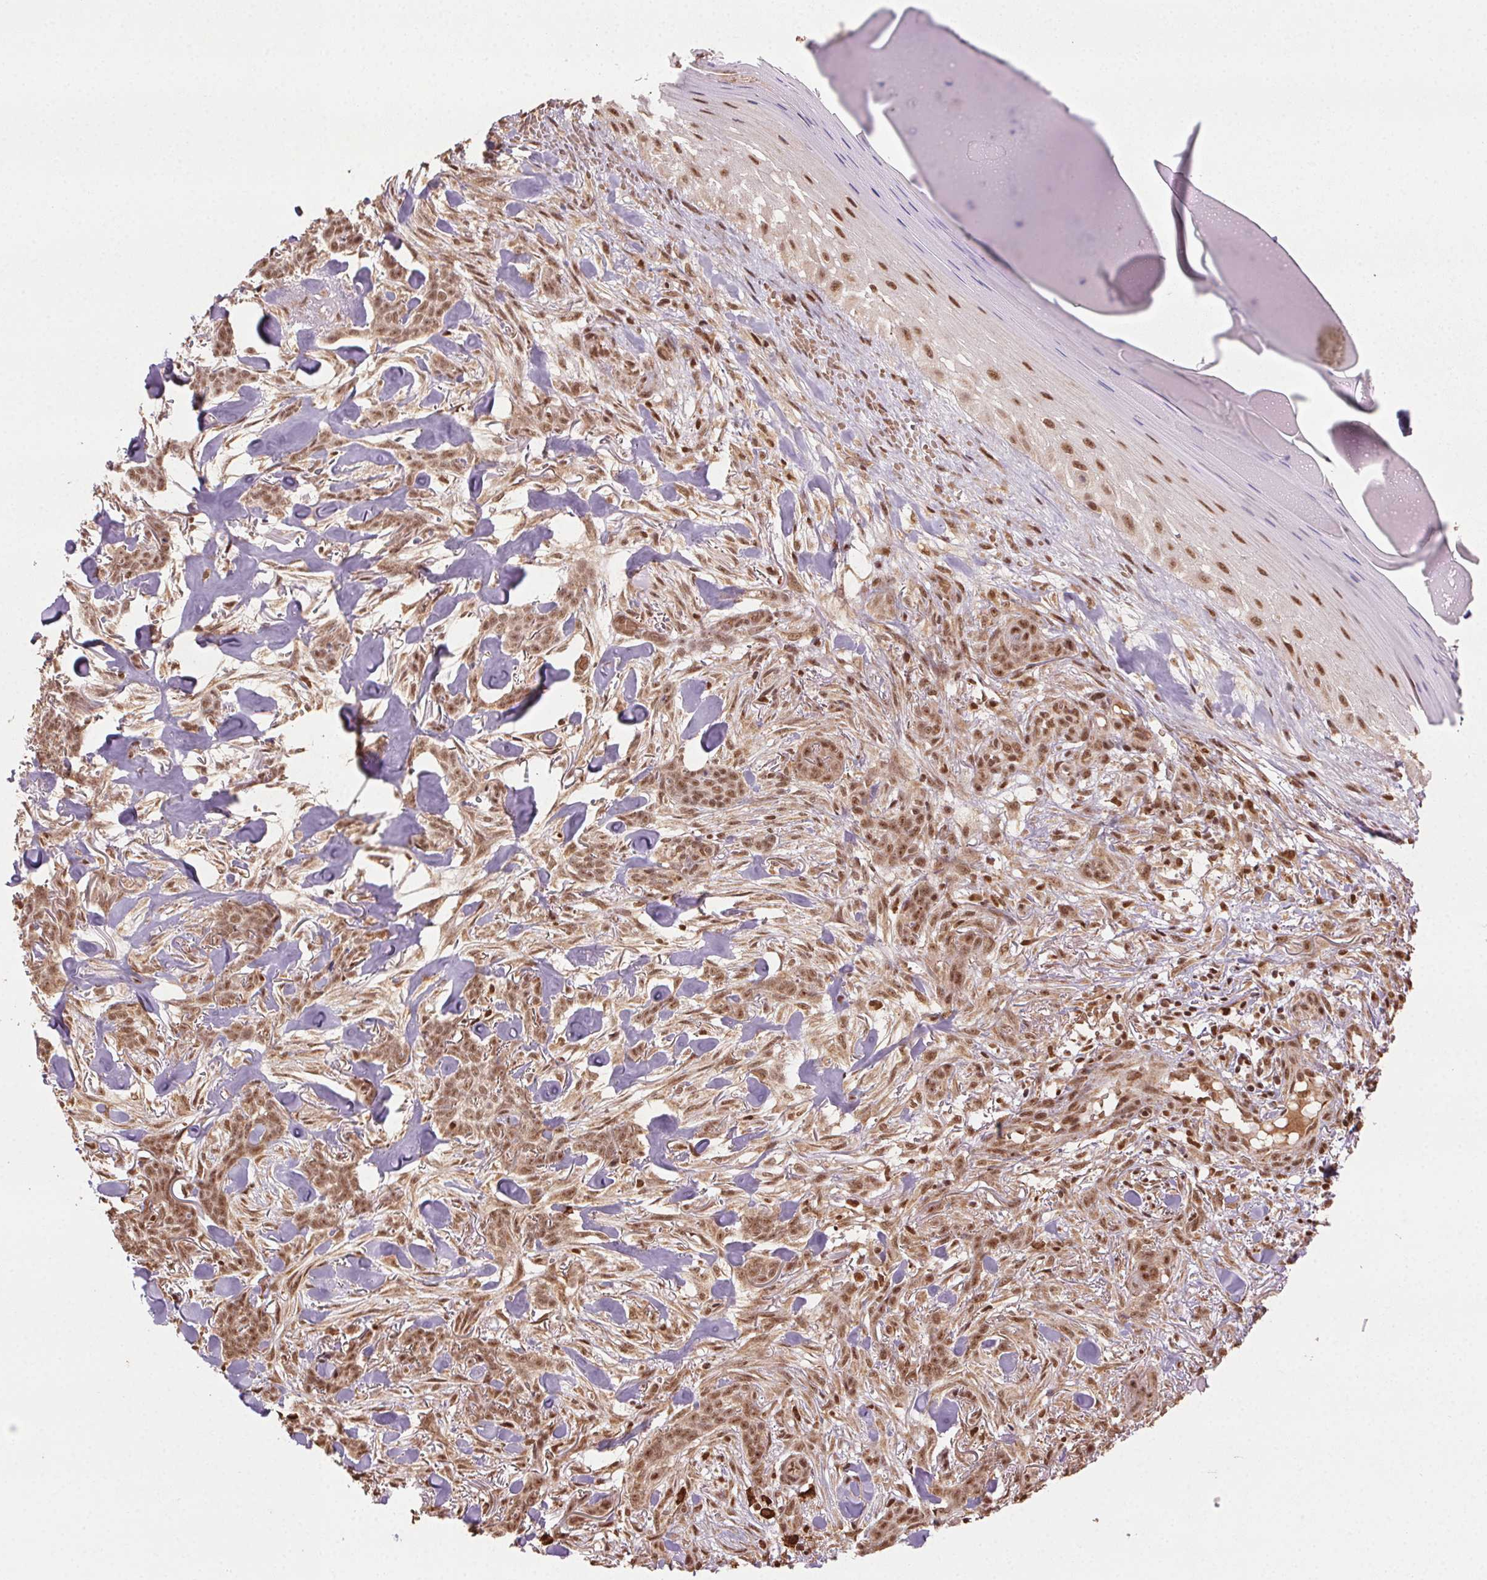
{"staining": {"intensity": "moderate", "quantity": ">75%", "location": "nuclear"}, "tissue": "skin cancer", "cell_type": "Tumor cells", "image_type": "cancer", "snomed": [{"axis": "morphology", "description": "Basal cell carcinoma"}, {"axis": "topography", "description": "Skin"}], "caption": "This histopathology image demonstrates basal cell carcinoma (skin) stained with immunohistochemistry (IHC) to label a protein in brown. The nuclear of tumor cells show moderate positivity for the protein. Nuclei are counter-stained blue.", "gene": "TREML4", "patient": {"sex": "female", "age": 61}}